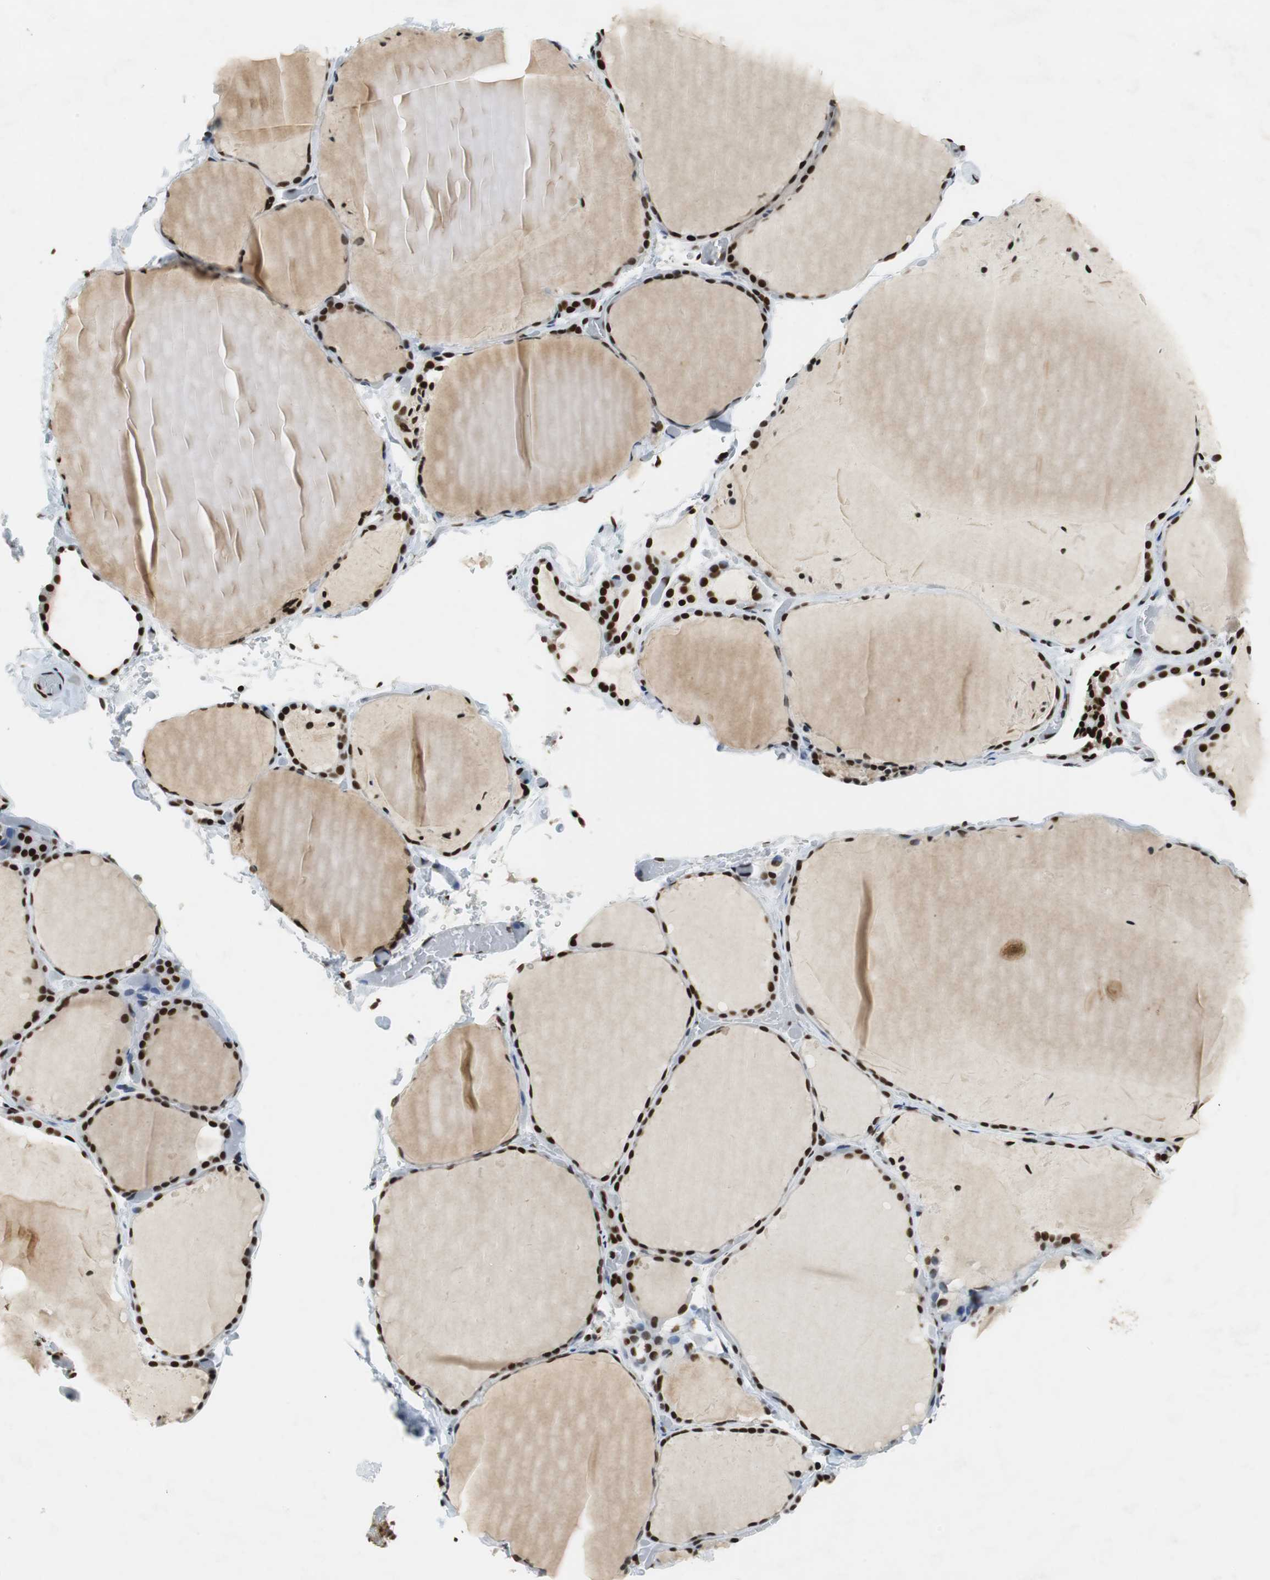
{"staining": {"intensity": "strong", "quantity": ">75%", "location": "nuclear"}, "tissue": "thyroid gland", "cell_type": "Glandular cells", "image_type": "normal", "snomed": [{"axis": "morphology", "description": "Normal tissue, NOS"}, {"axis": "topography", "description": "Thyroid gland"}], "caption": "Immunohistochemistry (DAB (3,3'-diaminobenzidine)) staining of benign thyroid gland displays strong nuclear protein staining in approximately >75% of glandular cells. Using DAB (3,3'-diaminobenzidine) (brown) and hematoxylin (blue) stains, captured at high magnification using brightfield microscopy.", "gene": "PRKDC", "patient": {"sex": "female", "age": 22}}